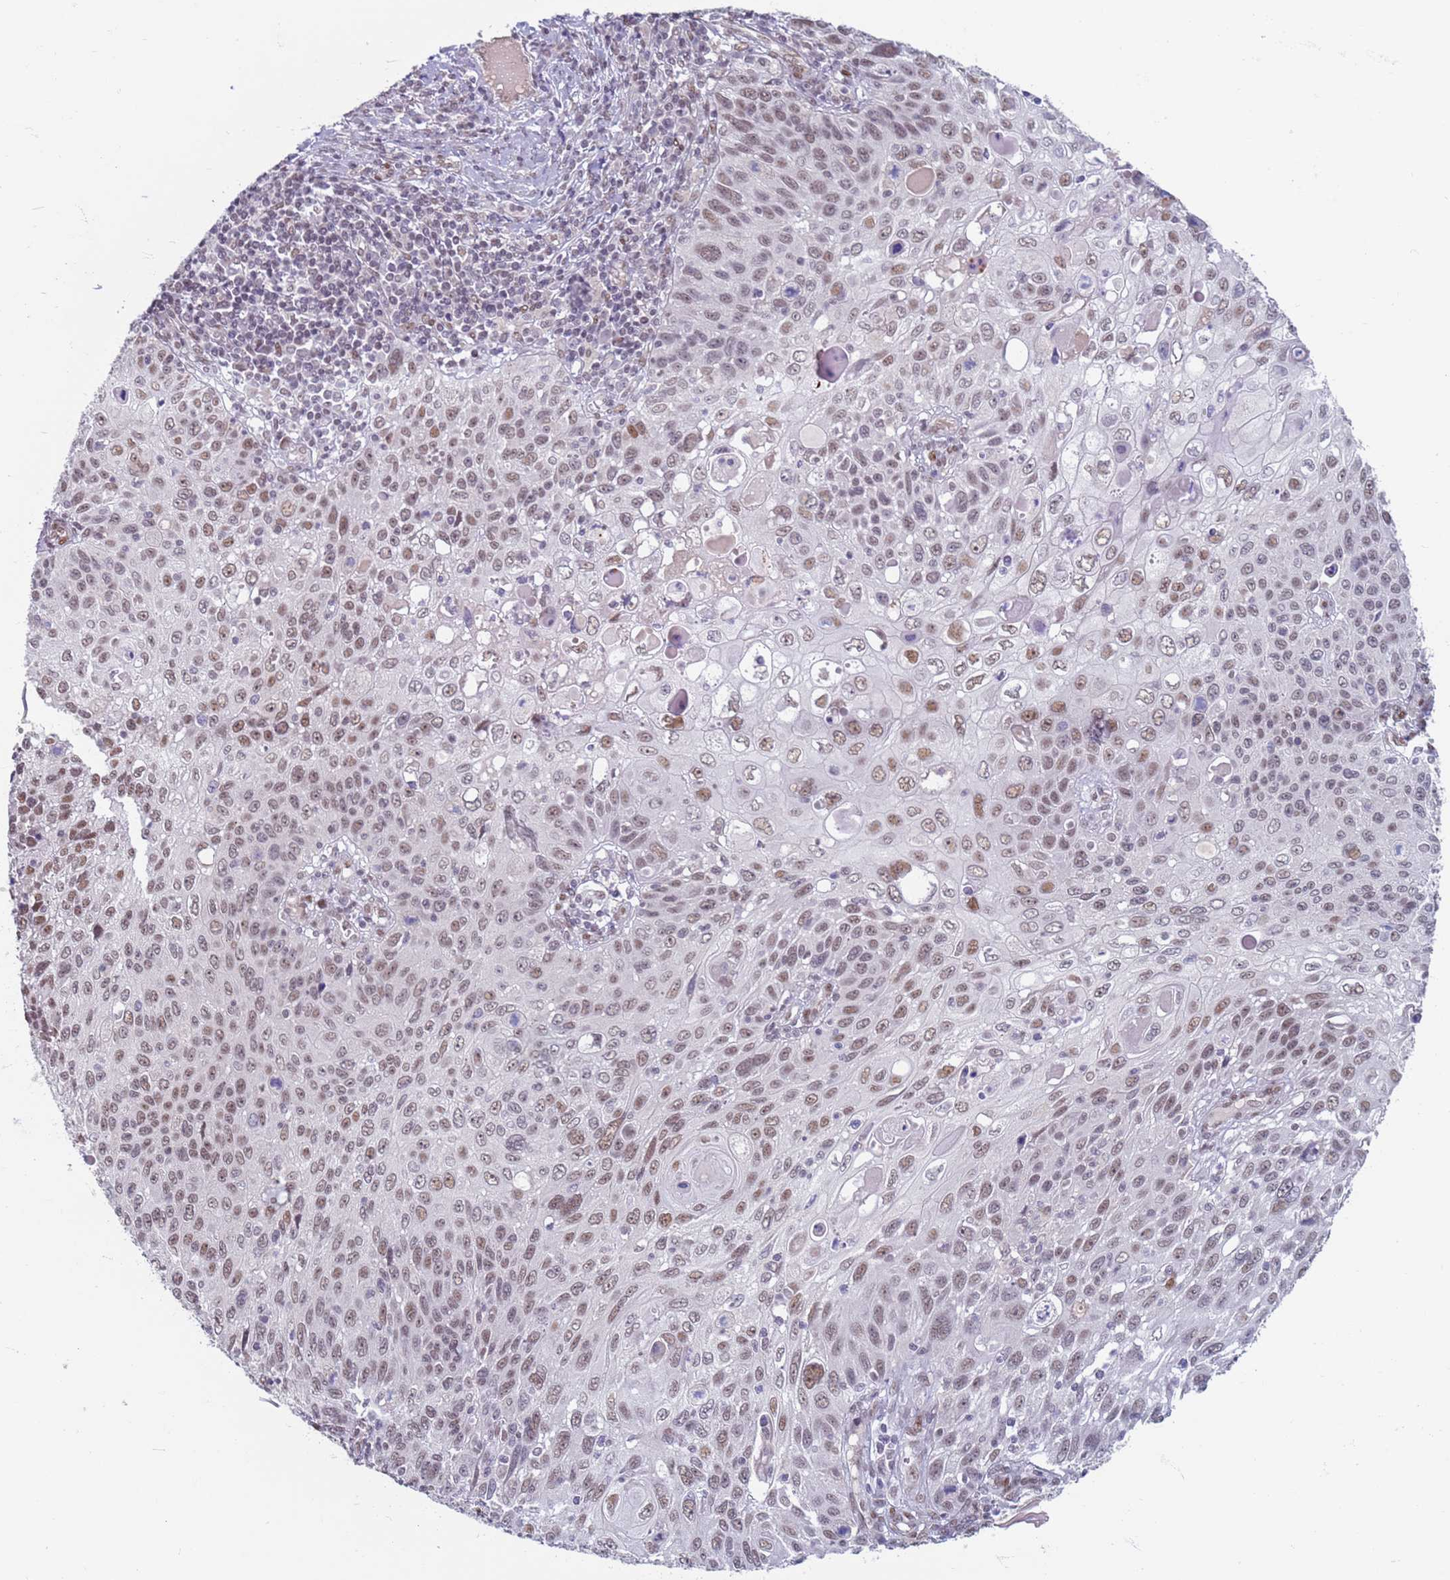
{"staining": {"intensity": "weak", "quantity": ">75%", "location": "nuclear"}, "tissue": "cervical cancer", "cell_type": "Tumor cells", "image_type": "cancer", "snomed": [{"axis": "morphology", "description": "Squamous cell carcinoma, NOS"}, {"axis": "topography", "description": "Cervix"}], "caption": "Immunohistochemistry (IHC) (DAB) staining of squamous cell carcinoma (cervical) shows weak nuclear protein staining in approximately >75% of tumor cells.", "gene": "SAE1", "patient": {"sex": "female", "age": 70}}